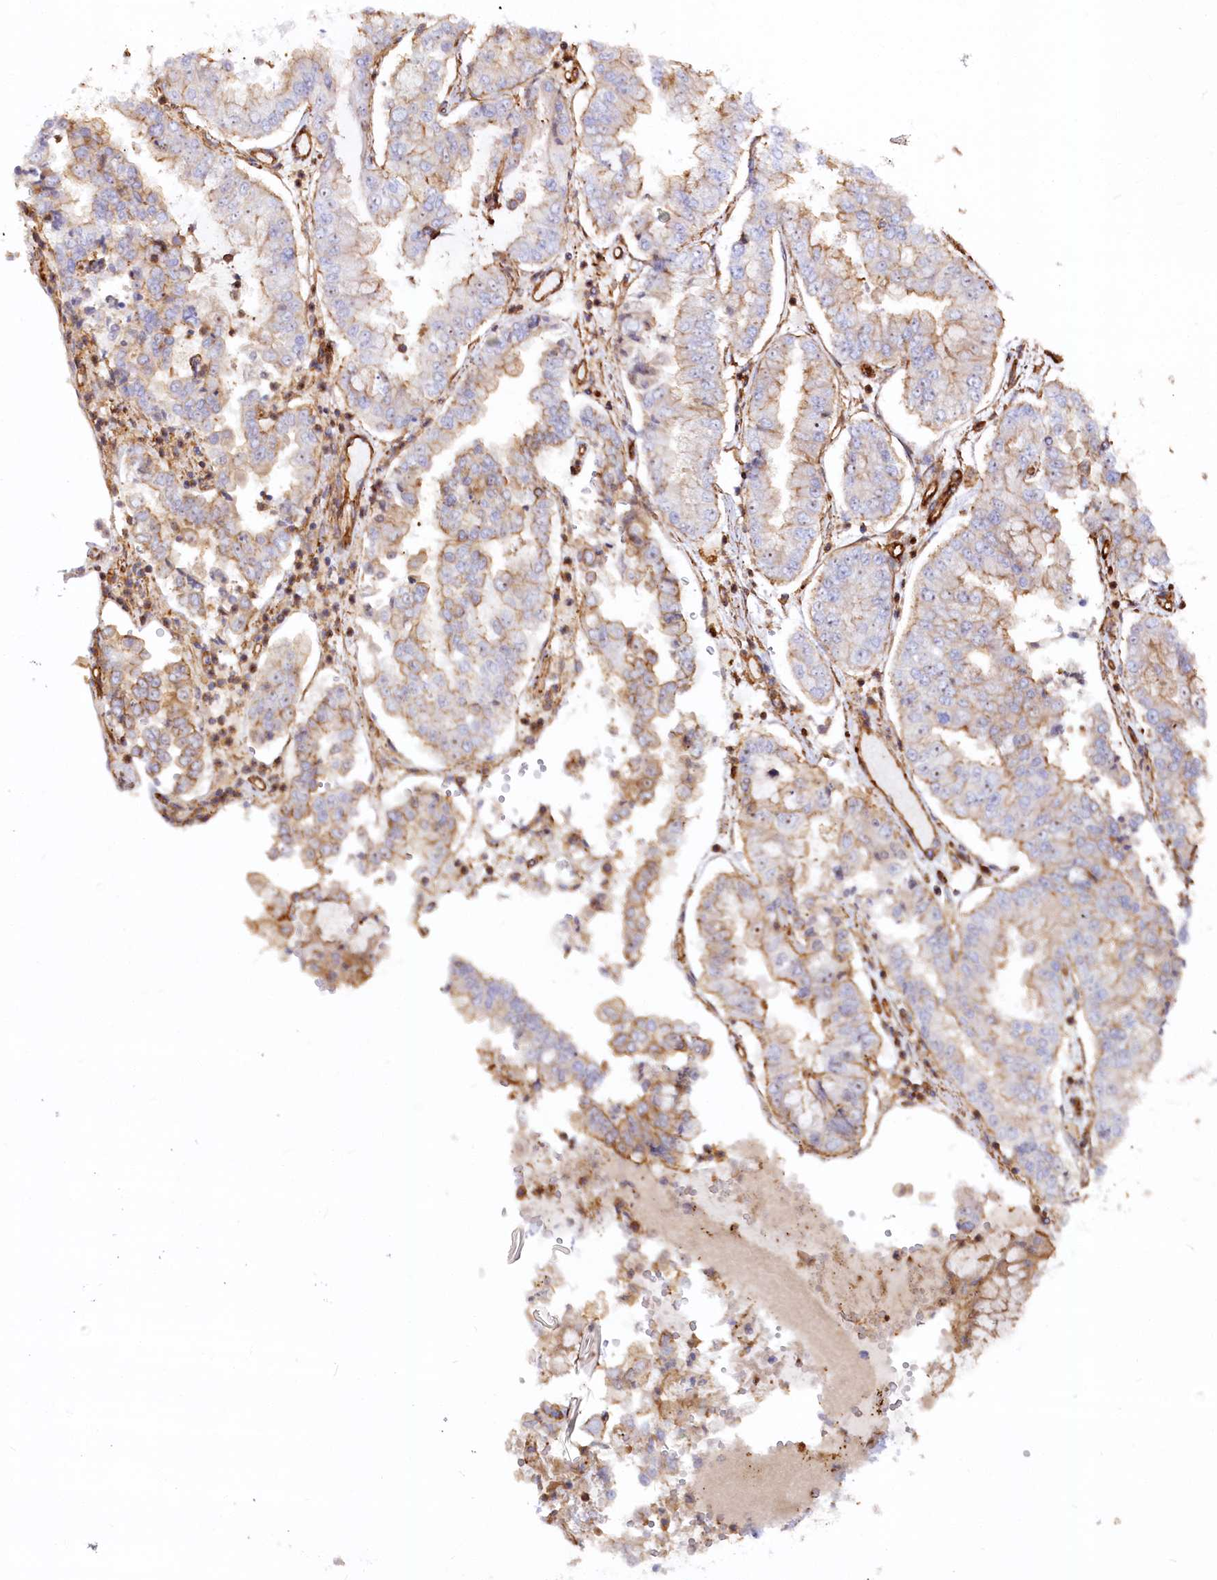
{"staining": {"intensity": "moderate", "quantity": "<25%", "location": "cytoplasmic/membranous"}, "tissue": "stomach cancer", "cell_type": "Tumor cells", "image_type": "cancer", "snomed": [{"axis": "morphology", "description": "Adenocarcinoma, NOS"}, {"axis": "topography", "description": "Stomach"}], "caption": "The micrograph displays immunohistochemical staining of adenocarcinoma (stomach). There is moderate cytoplasmic/membranous staining is identified in about <25% of tumor cells. (Stains: DAB in brown, nuclei in blue, Microscopy: brightfield microscopy at high magnification).", "gene": "WDR36", "patient": {"sex": "male", "age": 76}}